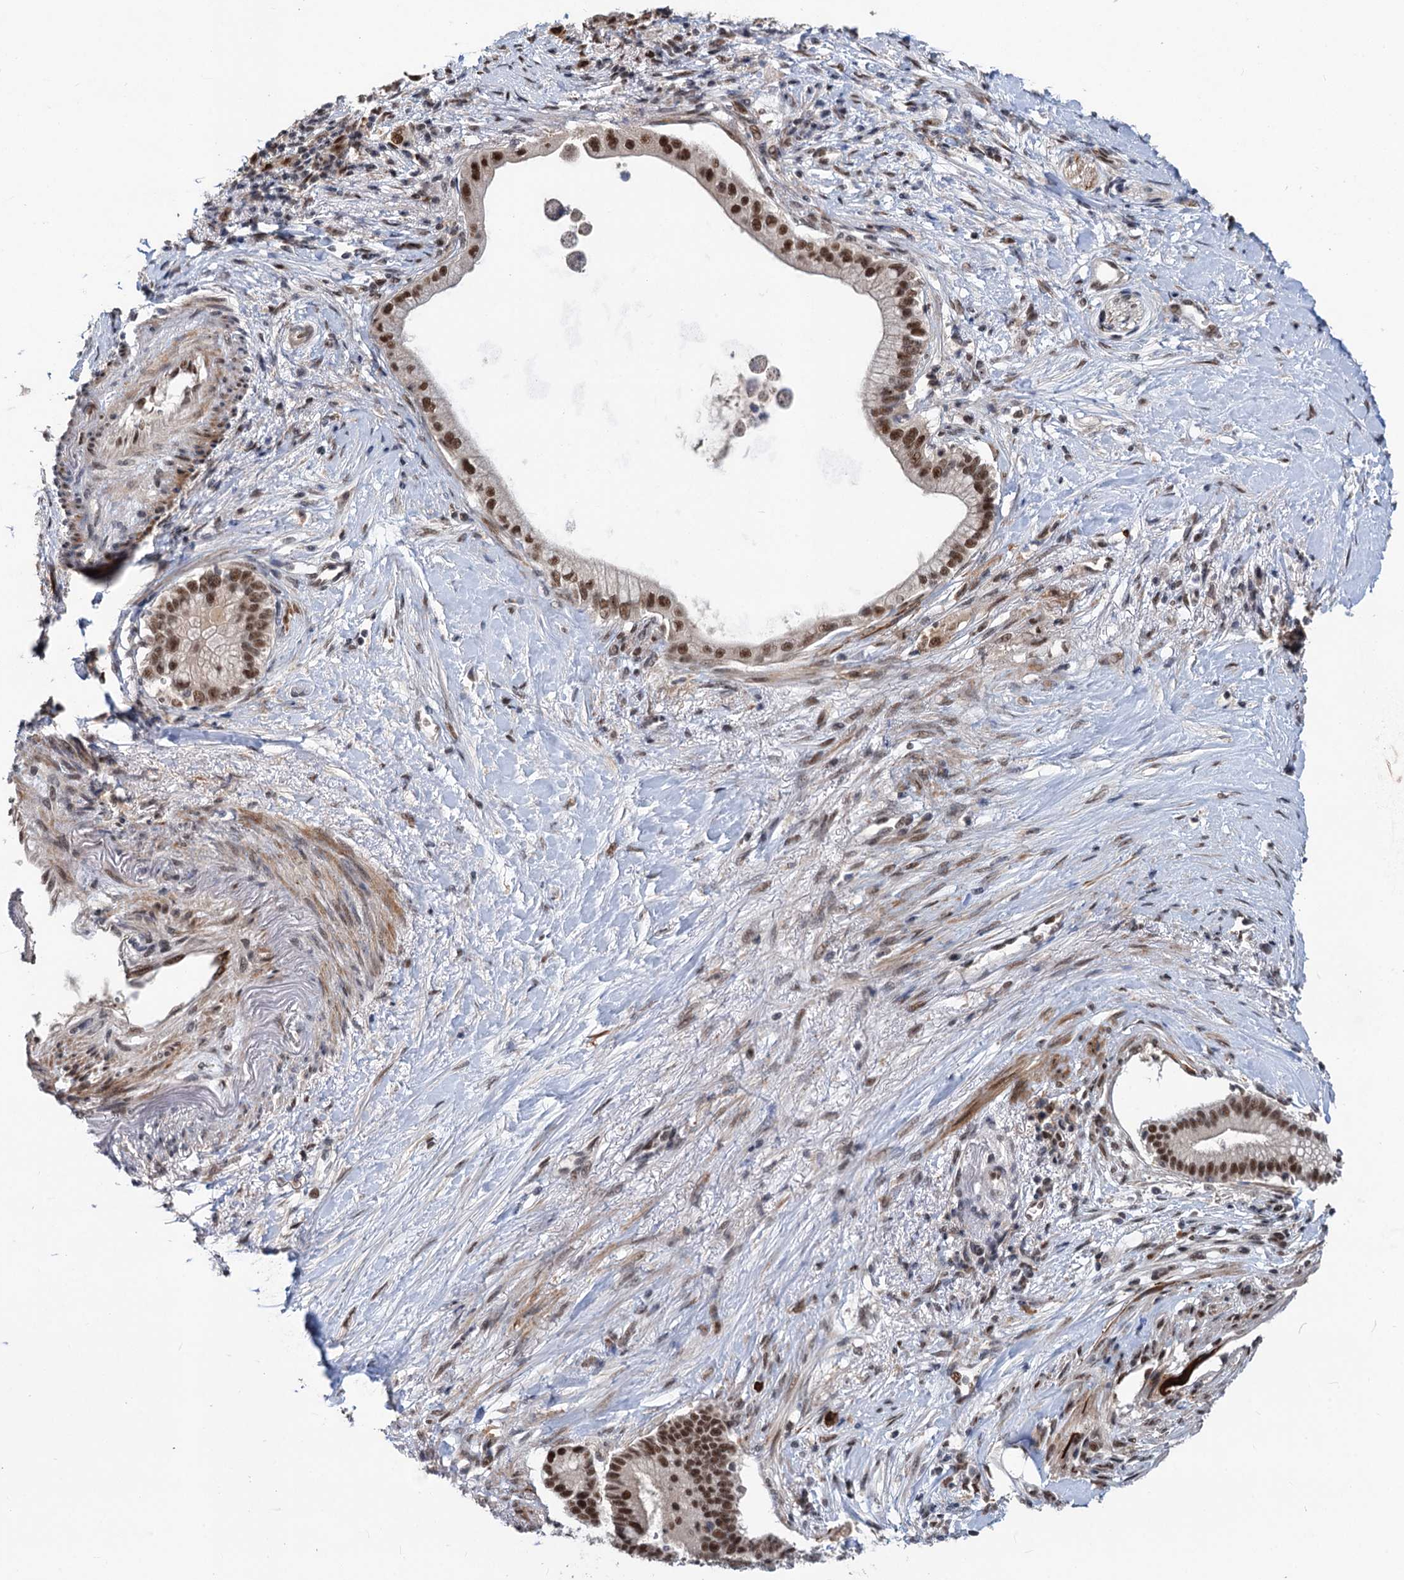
{"staining": {"intensity": "moderate", "quantity": ">75%", "location": "nuclear"}, "tissue": "pancreatic cancer", "cell_type": "Tumor cells", "image_type": "cancer", "snomed": [{"axis": "morphology", "description": "Adenocarcinoma, NOS"}, {"axis": "topography", "description": "Pancreas"}], "caption": "Protein staining of adenocarcinoma (pancreatic) tissue demonstrates moderate nuclear expression in about >75% of tumor cells. The staining was performed using DAB (3,3'-diaminobenzidine), with brown indicating positive protein expression. Nuclei are stained blue with hematoxylin.", "gene": "PHF8", "patient": {"sex": "male", "age": 68}}